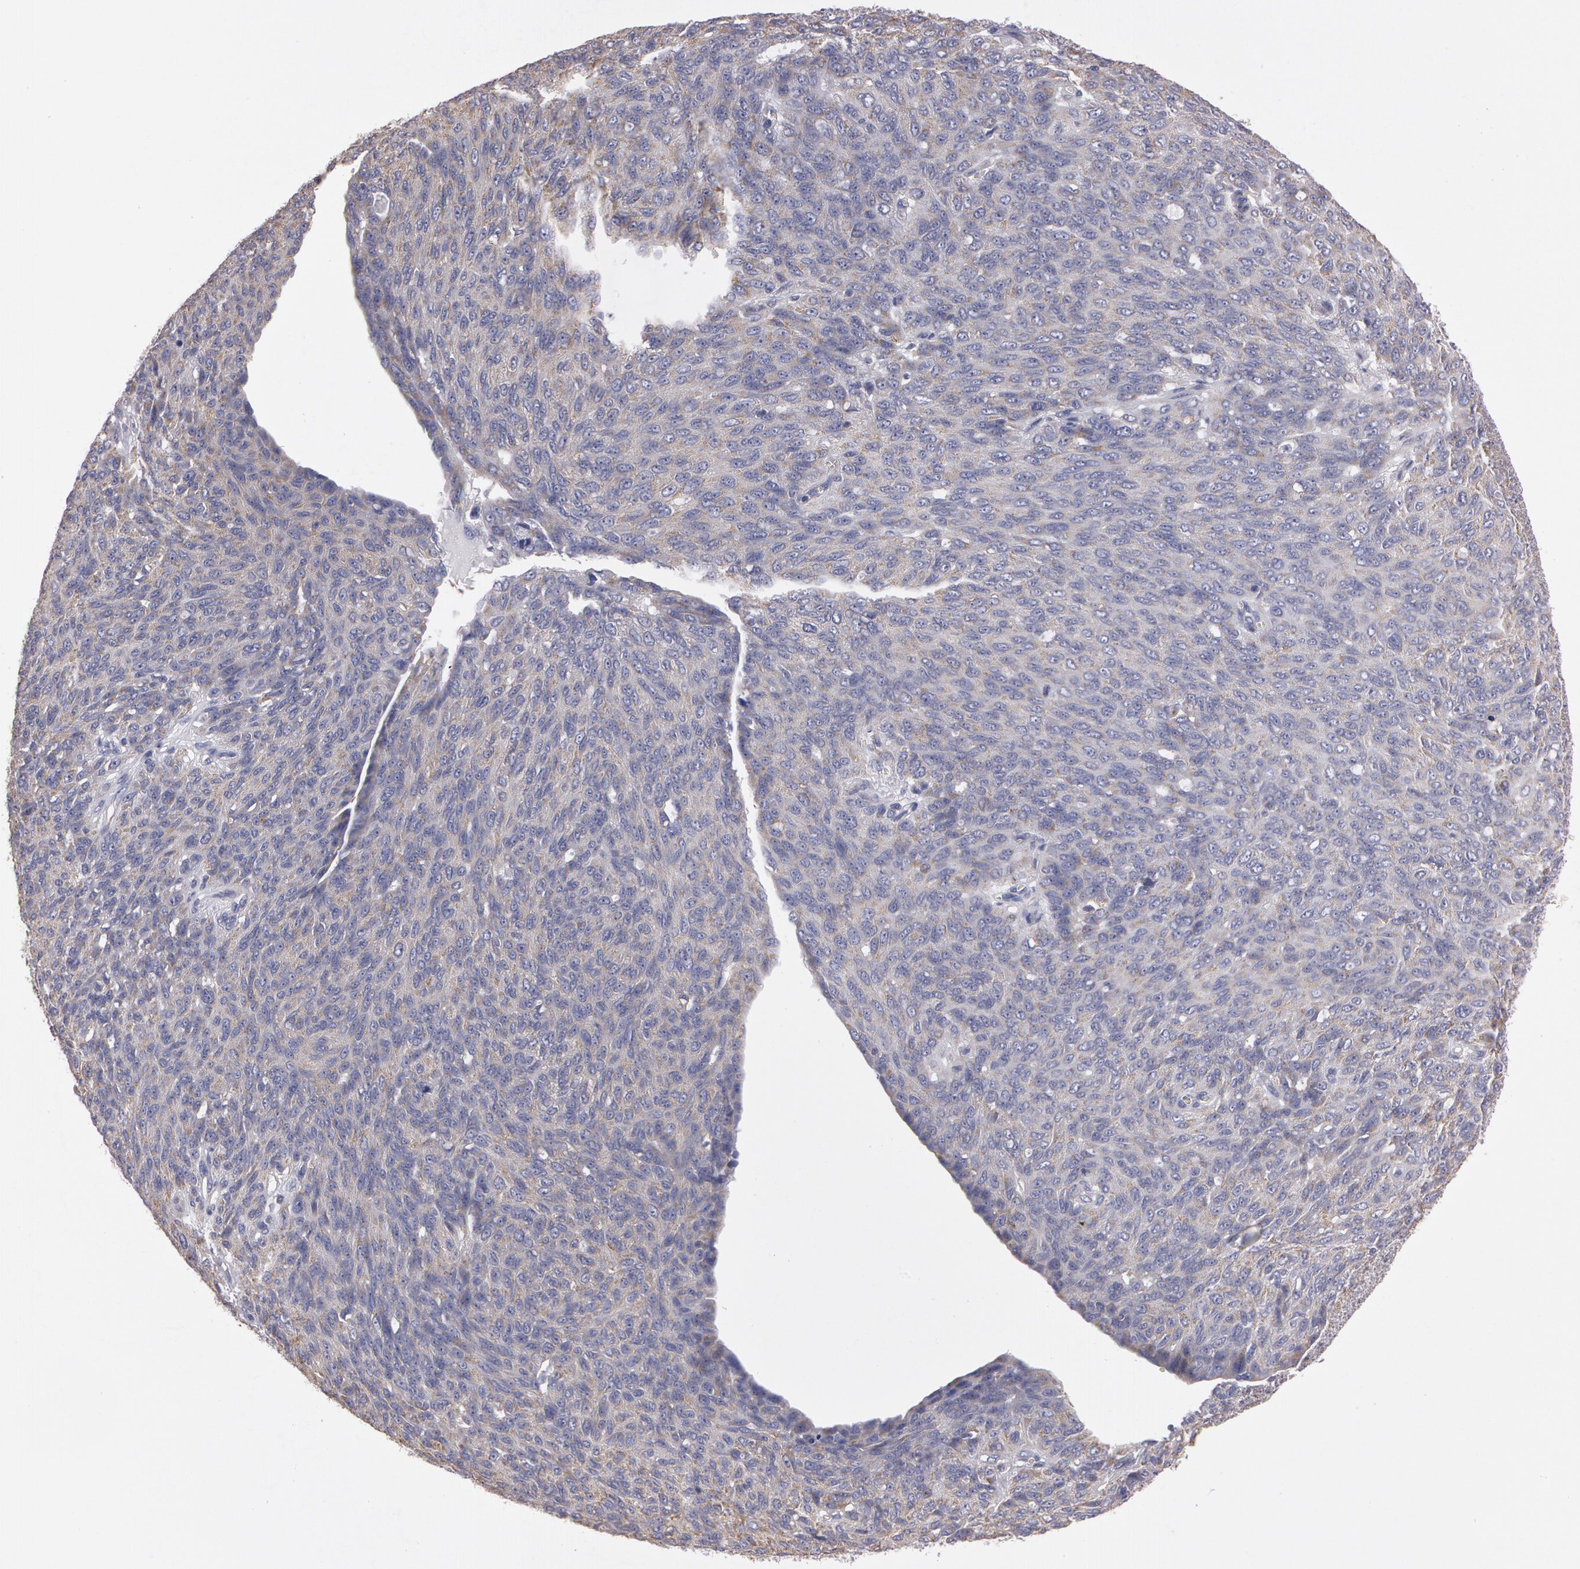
{"staining": {"intensity": "weak", "quantity": "<25%", "location": "cytoplasmic/membranous"}, "tissue": "ovarian cancer", "cell_type": "Tumor cells", "image_type": "cancer", "snomed": [{"axis": "morphology", "description": "Carcinoma, endometroid"}, {"axis": "topography", "description": "Ovary"}], "caption": "Immunohistochemical staining of ovarian cancer shows no significant positivity in tumor cells.", "gene": "NEK9", "patient": {"sex": "female", "age": 60}}